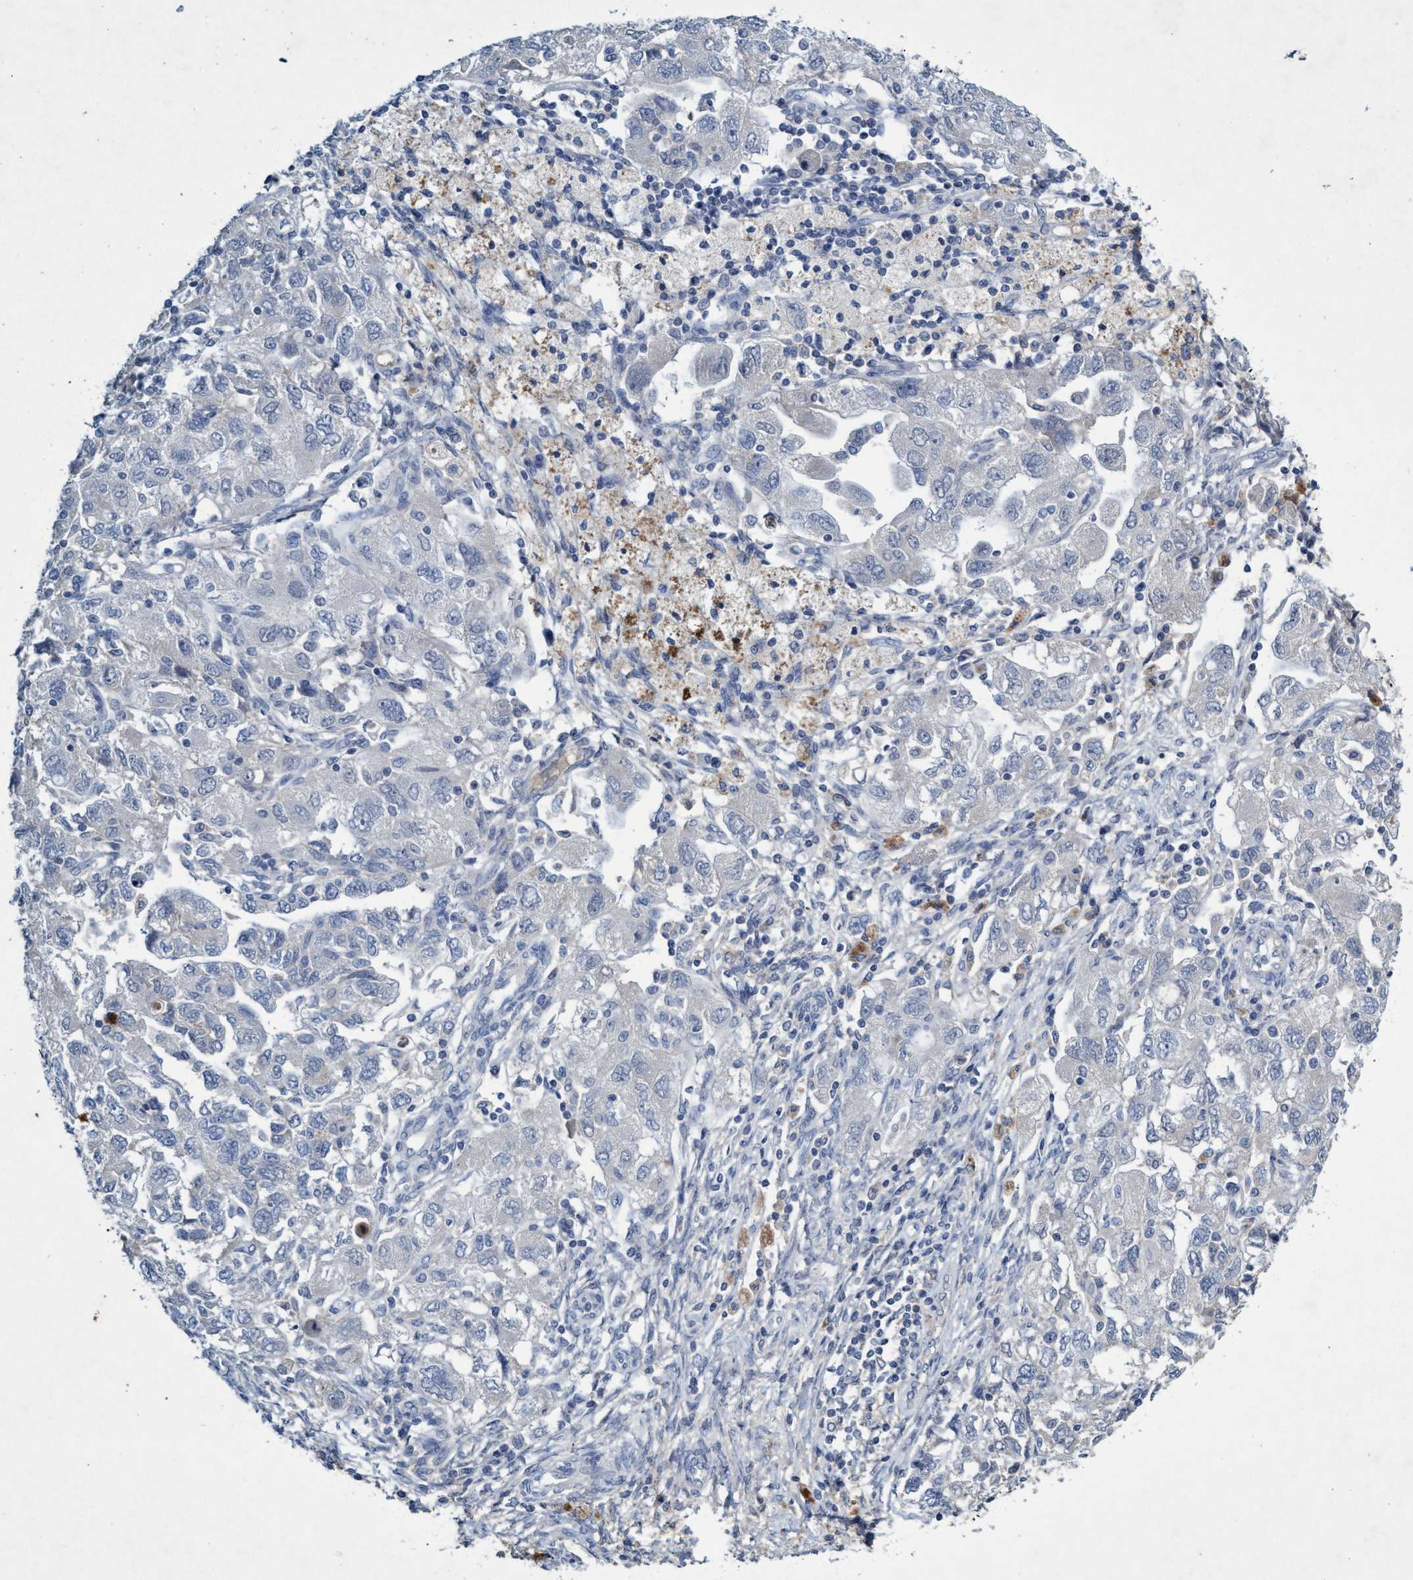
{"staining": {"intensity": "negative", "quantity": "none", "location": "none"}, "tissue": "ovarian cancer", "cell_type": "Tumor cells", "image_type": "cancer", "snomed": [{"axis": "morphology", "description": "Carcinoma, NOS"}, {"axis": "morphology", "description": "Cystadenocarcinoma, serous, NOS"}, {"axis": "topography", "description": "Ovary"}], "caption": "A high-resolution photomicrograph shows immunohistochemistry (IHC) staining of carcinoma (ovarian), which reveals no significant expression in tumor cells. (Stains: DAB (3,3'-diaminobenzidine) immunohistochemistry with hematoxylin counter stain, Microscopy: brightfield microscopy at high magnification).", "gene": "RNF208", "patient": {"sex": "female", "age": 69}}